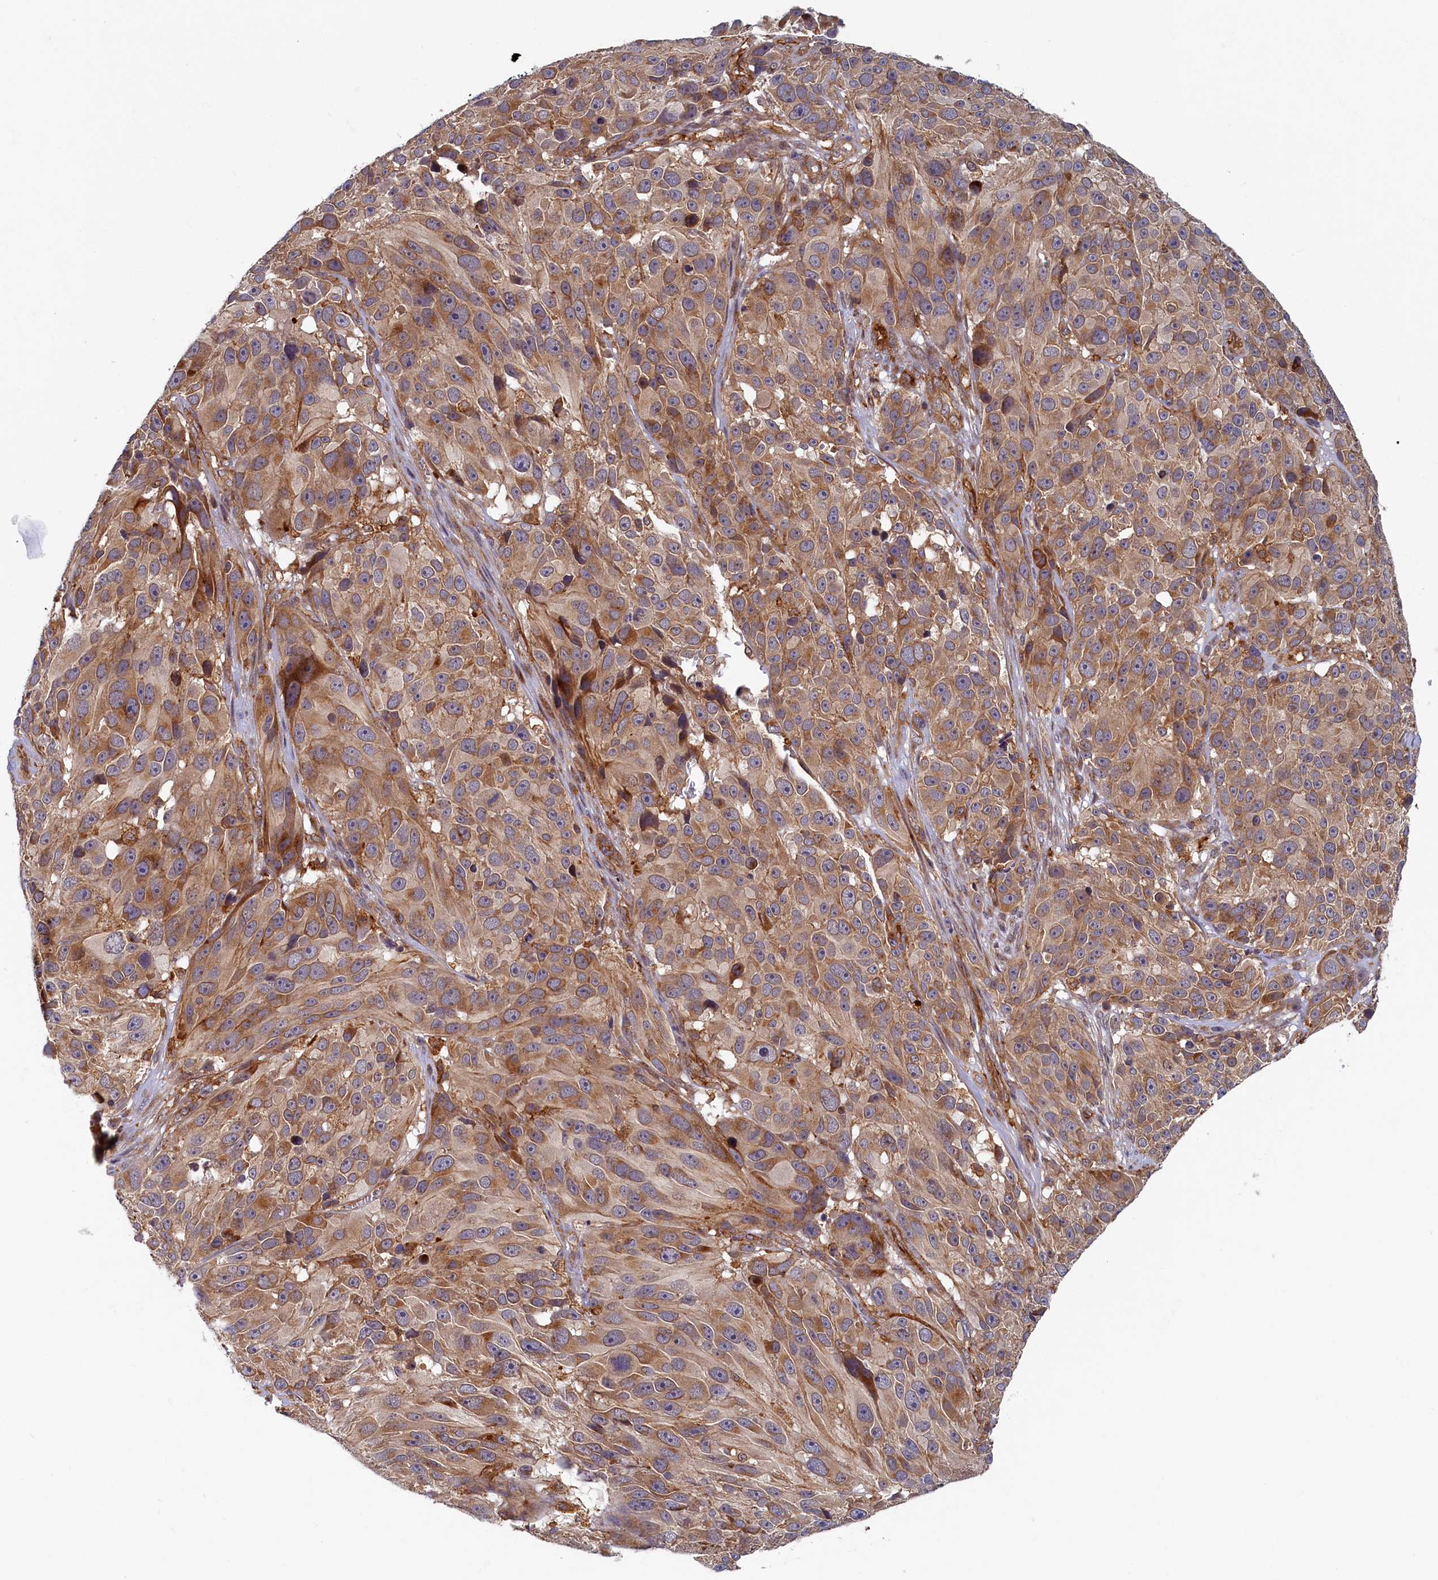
{"staining": {"intensity": "moderate", "quantity": ">75%", "location": "cytoplasmic/membranous"}, "tissue": "melanoma", "cell_type": "Tumor cells", "image_type": "cancer", "snomed": [{"axis": "morphology", "description": "Malignant melanoma, NOS"}, {"axis": "topography", "description": "Skin"}], "caption": "DAB immunohistochemical staining of human malignant melanoma reveals moderate cytoplasmic/membranous protein positivity in about >75% of tumor cells.", "gene": "STX12", "patient": {"sex": "male", "age": 84}}